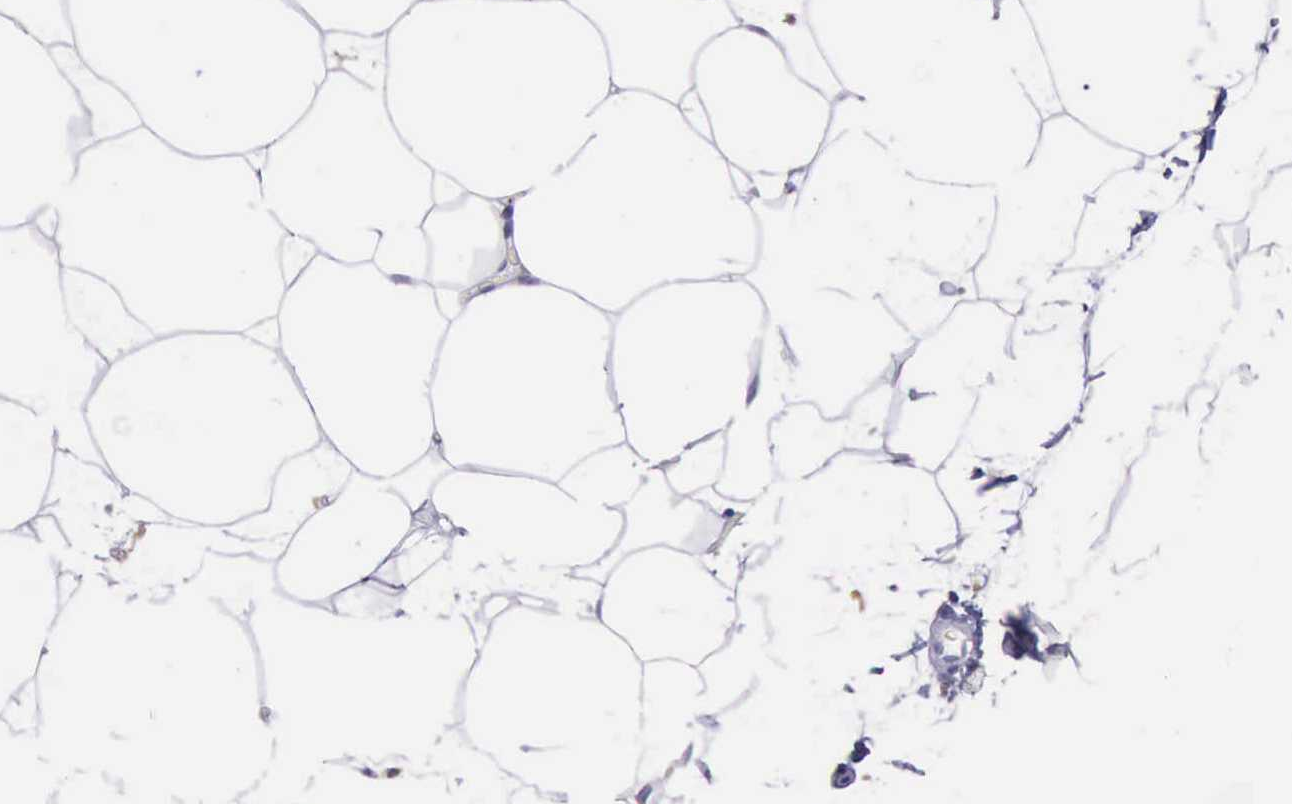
{"staining": {"intensity": "negative", "quantity": "none", "location": "none"}, "tissue": "adipose tissue", "cell_type": "Adipocytes", "image_type": "normal", "snomed": [{"axis": "morphology", "description": "Normal tissue, NOS"}, {"axis": "morphology", "description": "Duct carcinoma"}, {"axis": "topography", "description": "Breast"}, {"axis": "topography", "description": "Adipose tissue"}], "caption": "High power microscopy photomicrograph of an immunohistochemistry (IHC) histopathology image of normal adipose tissue, revealing no significant positivity in adipocytes.", "gene": "BTK", "patient": {"sex": "female", "age": 37}}